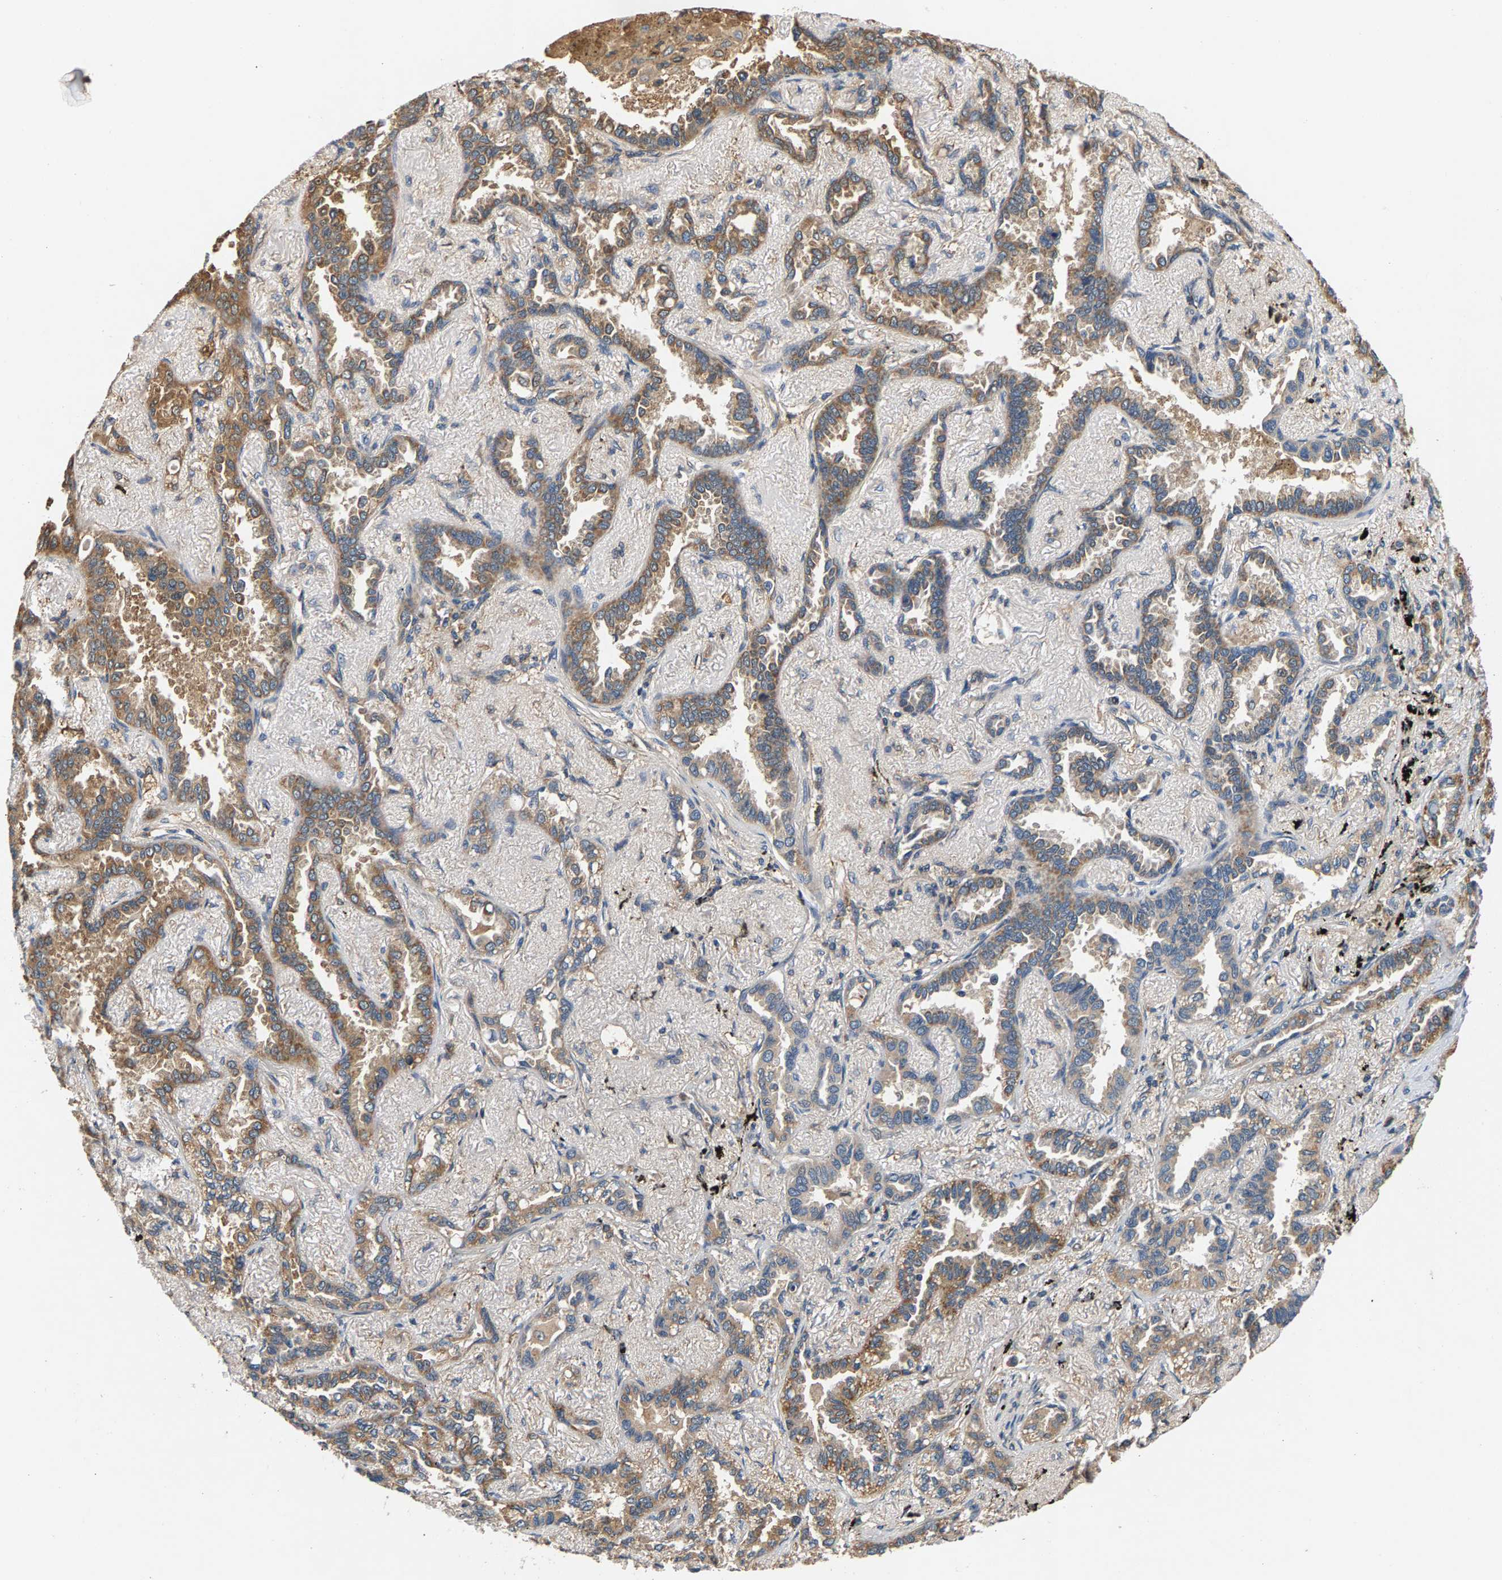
{"staining": {"intensity": "moderate", "quantity": ">75%", "location": "cytoplasmic/membranous"}, "tissue": "lung cancer", "cell_type": "Tumor cells", "image_type": "cancer", "snomed": [{"axis": "morphology", "description": "Adenocarcinoma, NOS"}, {"axis": "topography", "description": "Lung"}], "caption": "Adenocarcinoma (lung) stained with a brown dye shows moderate cytoplasmic/membranous positive expression in about >75% of tumor cells.", "gene": "FAM78A", "patient": {"sex": "male", "age": 59}}